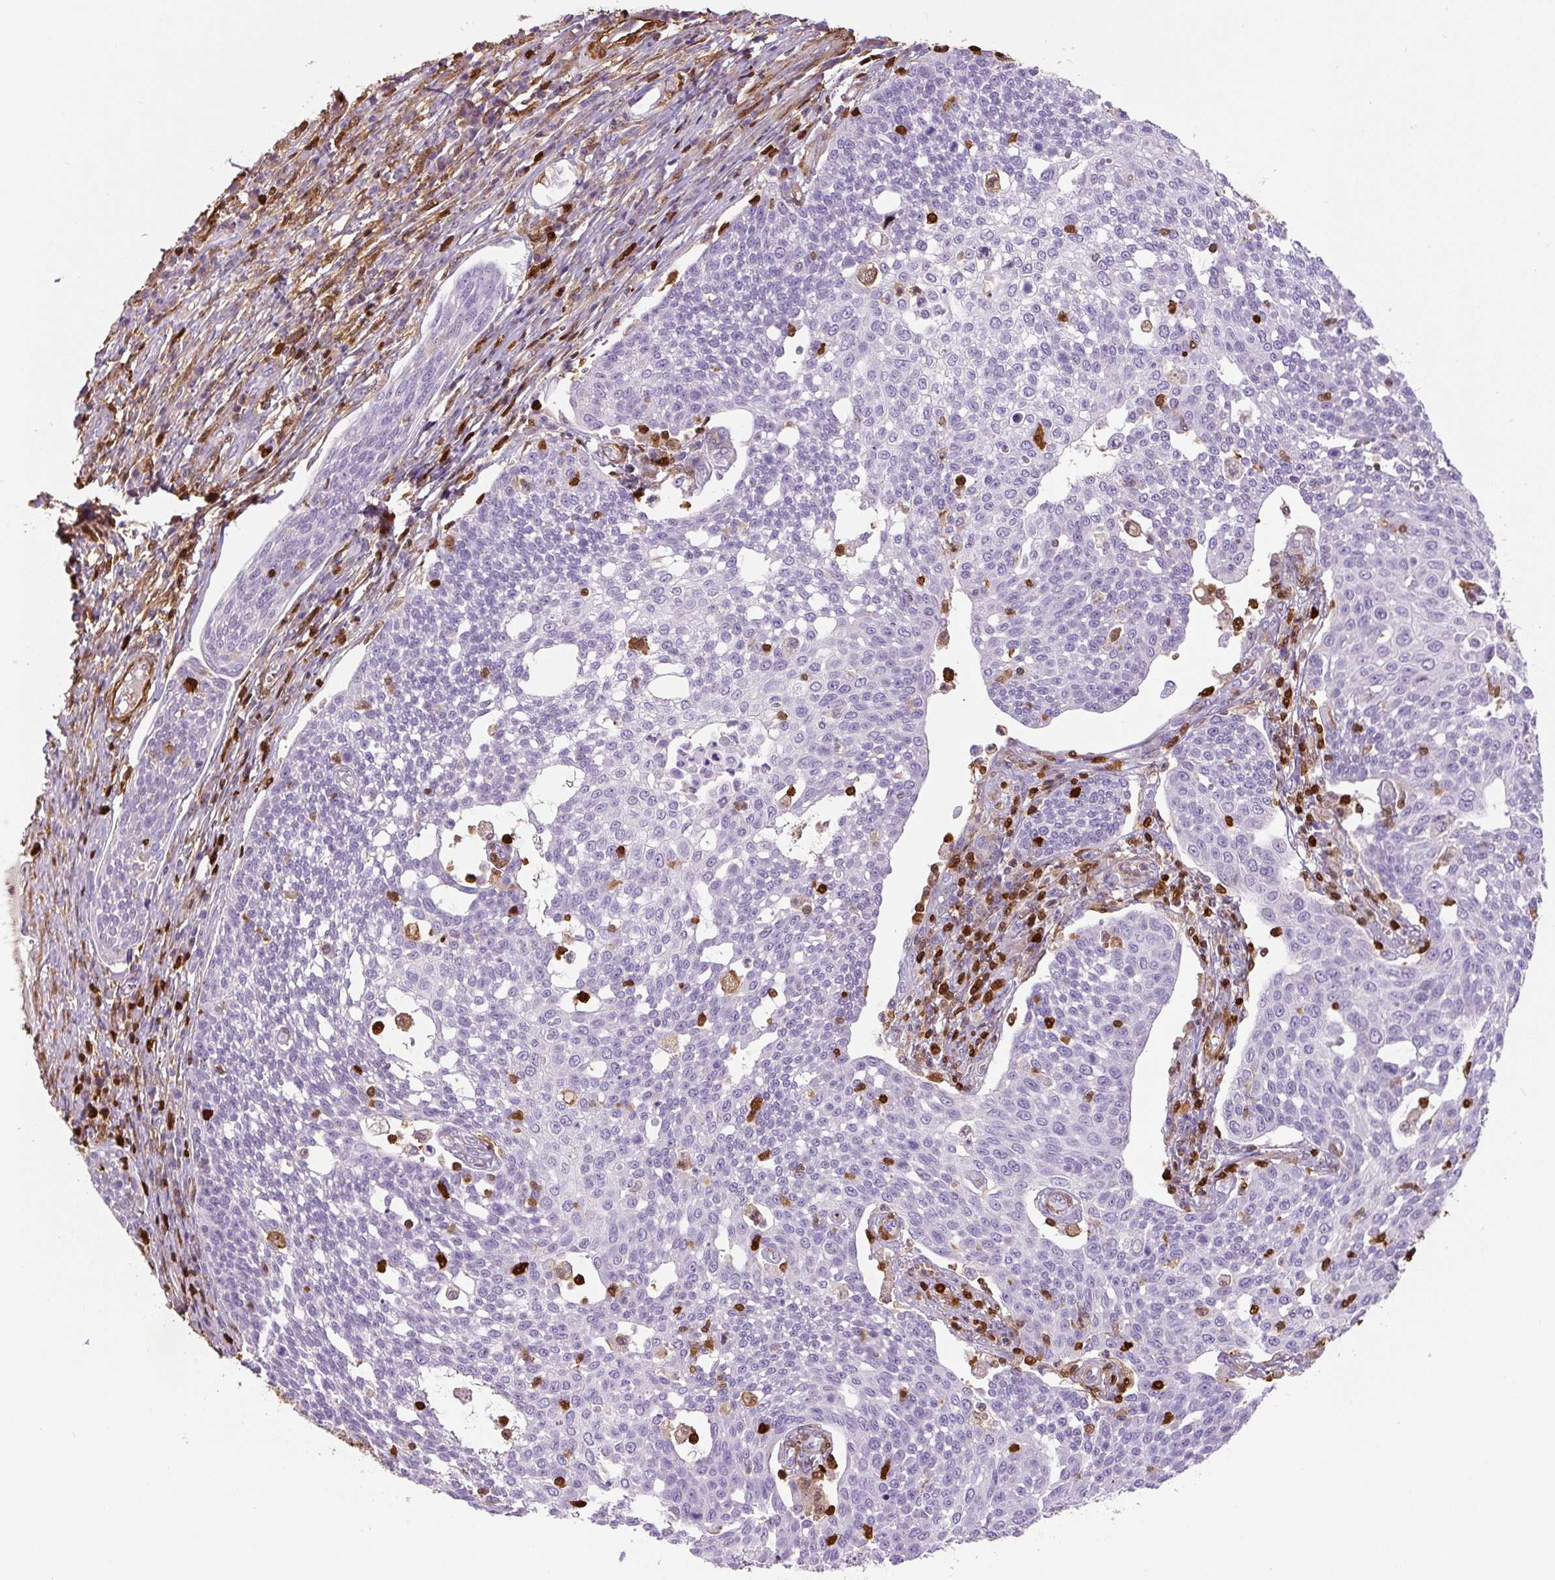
{"staining": {"intensity": "negative", "quantity": "none", "location": "none"}, "tissue": "cervical cancer", "cell_type": "Tumor cells", "image_type": "cancer", "snomed": [{"axis": "morphology", "description": "Squamous cell carcinoma, NOS"}, {"axis": "topography", "description": "Cervix"}], "caption": "Tumor cells show no significant positivity in cervical cancer.", "gene": "S100A4", "patient": {"sex": "female", "age": 34}}